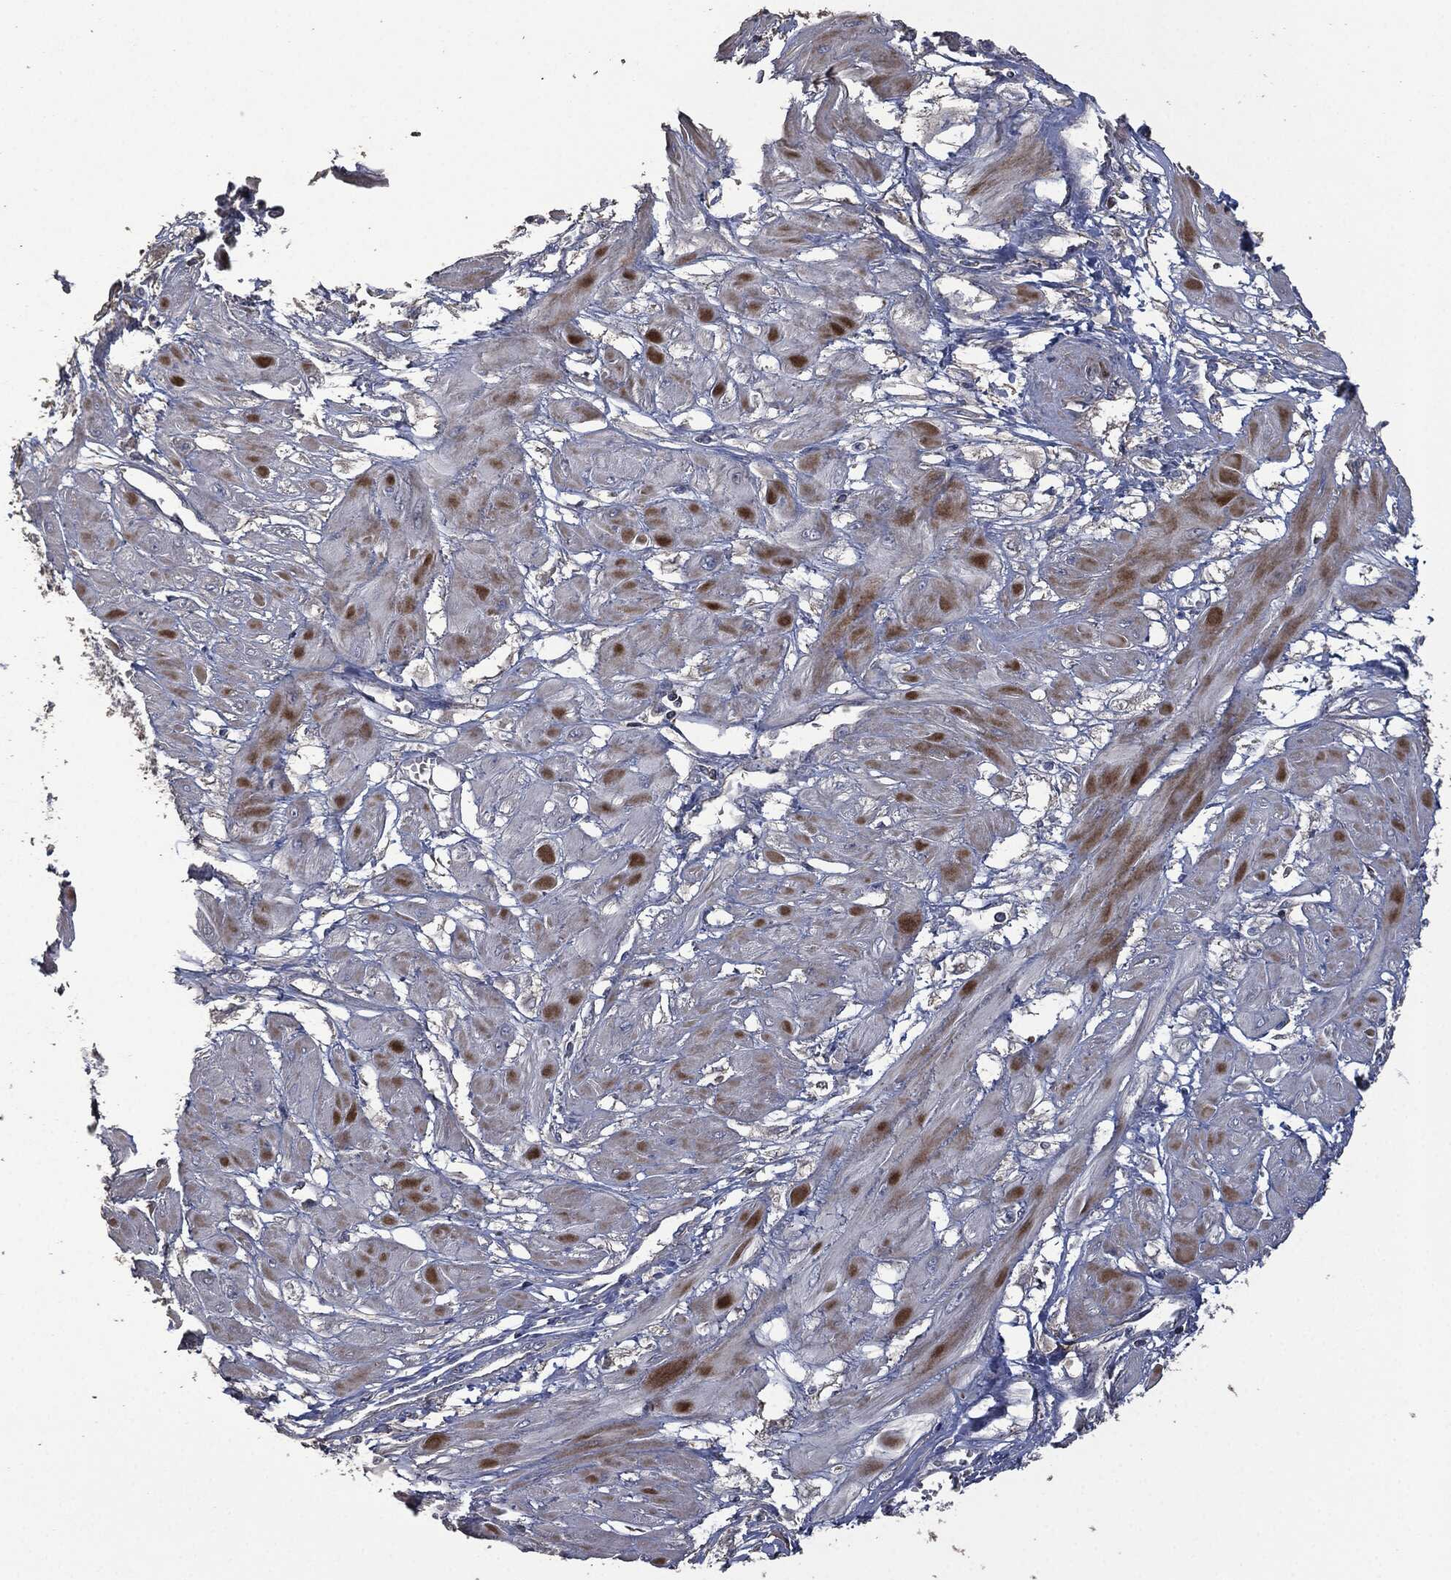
{"staining": {"intensity": "negative", "quantity": "none", "location": "none"}, "tissue": "cervical cancer", "cell_type": "Tumor cells", "image_type": "cancer", "snomed": [{"axis": "morphology", "description": "Squamous cell carcinoma, NOS"}, {"axis": "topography", "description": "Cervix"}], "caption": "This is an immunohistochemistry (IHC) image of human squamous cell carcinoma (cervical). There is no positivity in tumor cells.", "gene": "MSLN", "patient": {"sex": "female", "age": 34}}